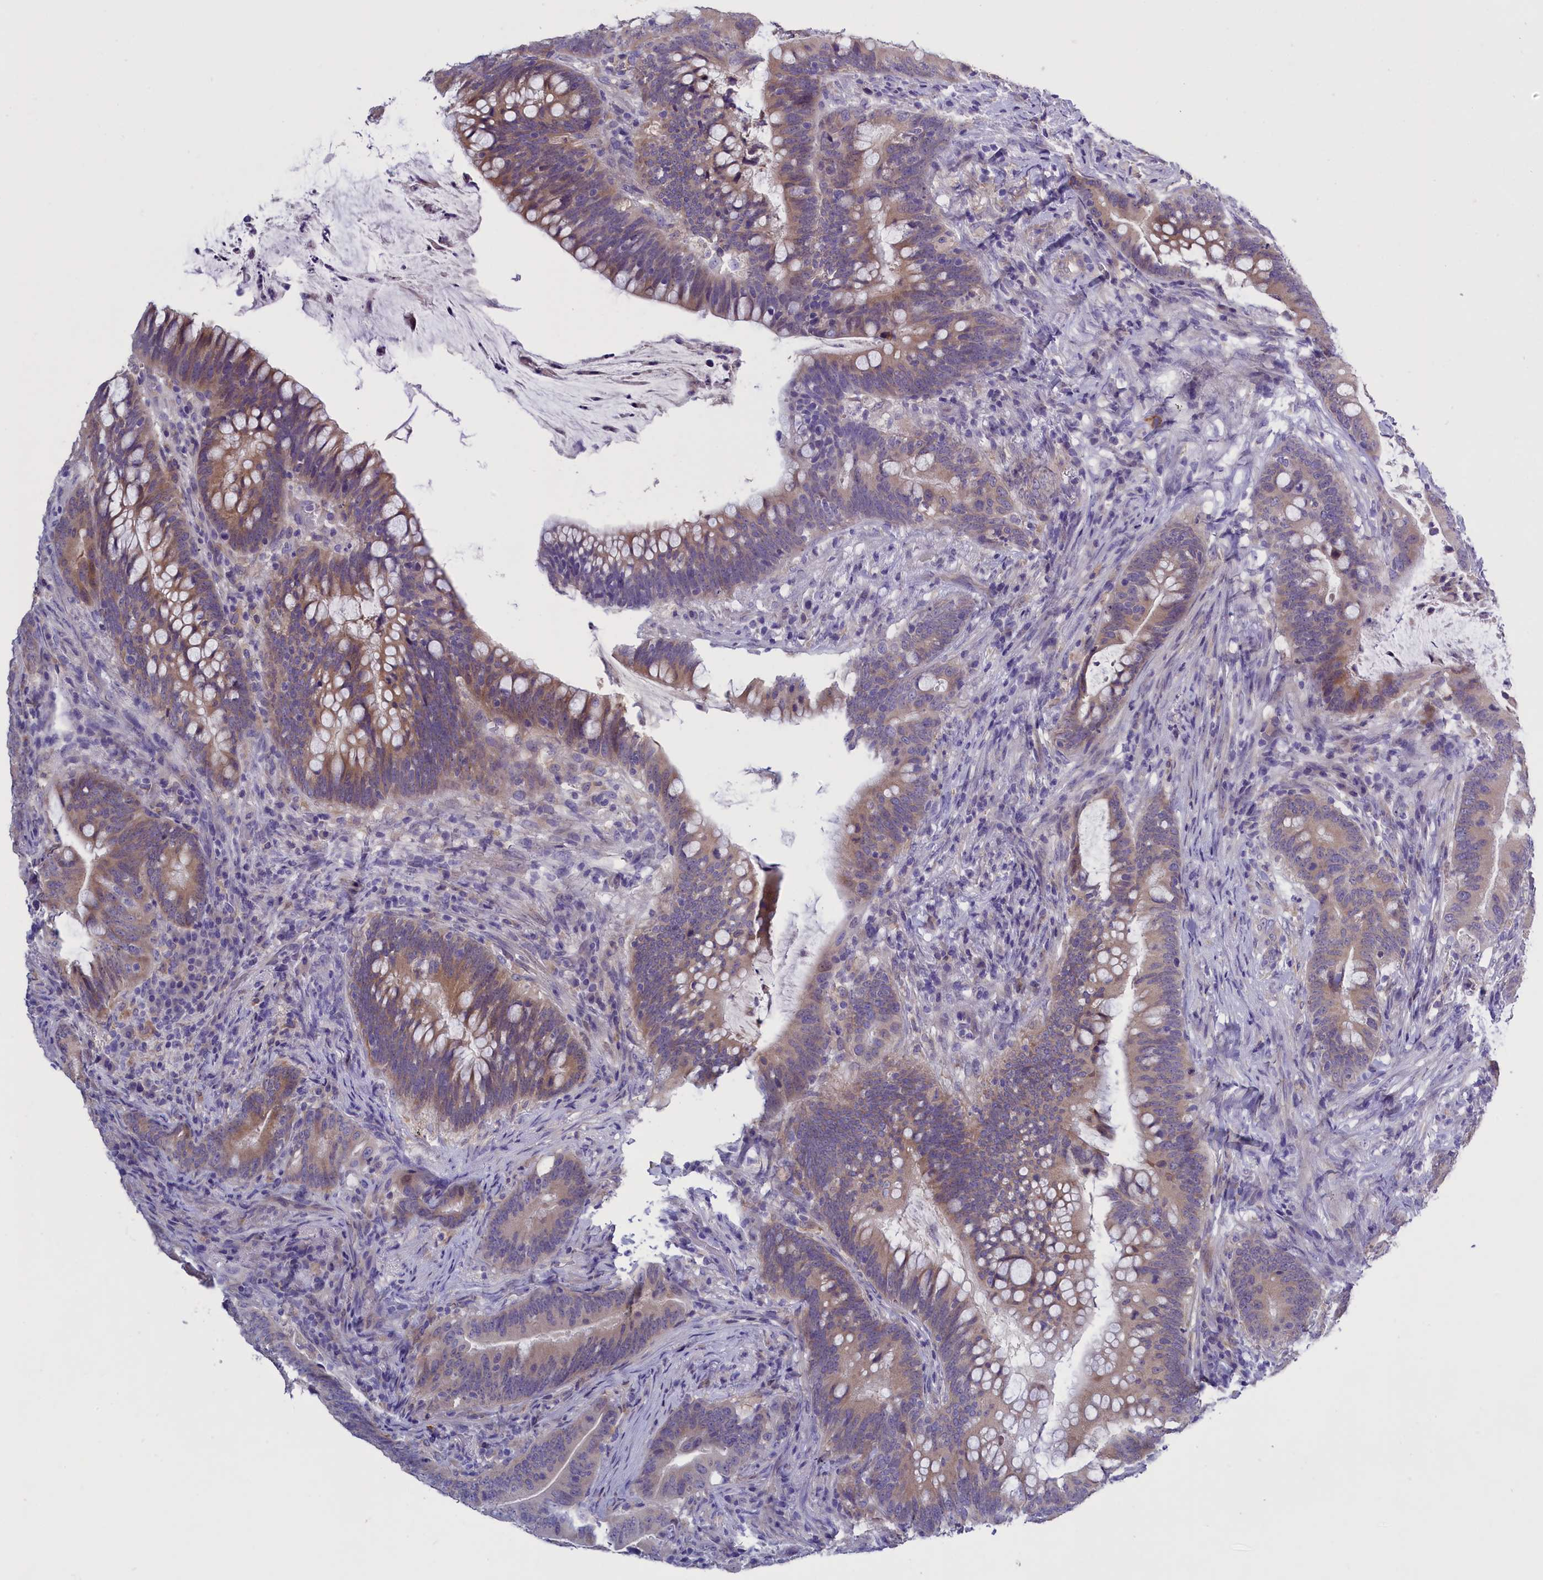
{"staining": {"intensity": "moderate", "quantity": ">75%", "location": "cytoplasmic/membranous"}, "tissue": "colorectal cancer", "cell_type": "Tumor cells", "image_type": "cancer", "snomed": [{"axis": "morphology", "description": "Adenocarcinoma, NOS"}, {"axis": "topography", "description": "Colon"}], "caption": "A photomicrograph of adenocarcinoma (colorectal) stained for a protein displays moderate cytoplasmic/membranous brown staining in tumor cells.", "gene": "ENPP6", "patient": {"sex": "female", "age": 66}}